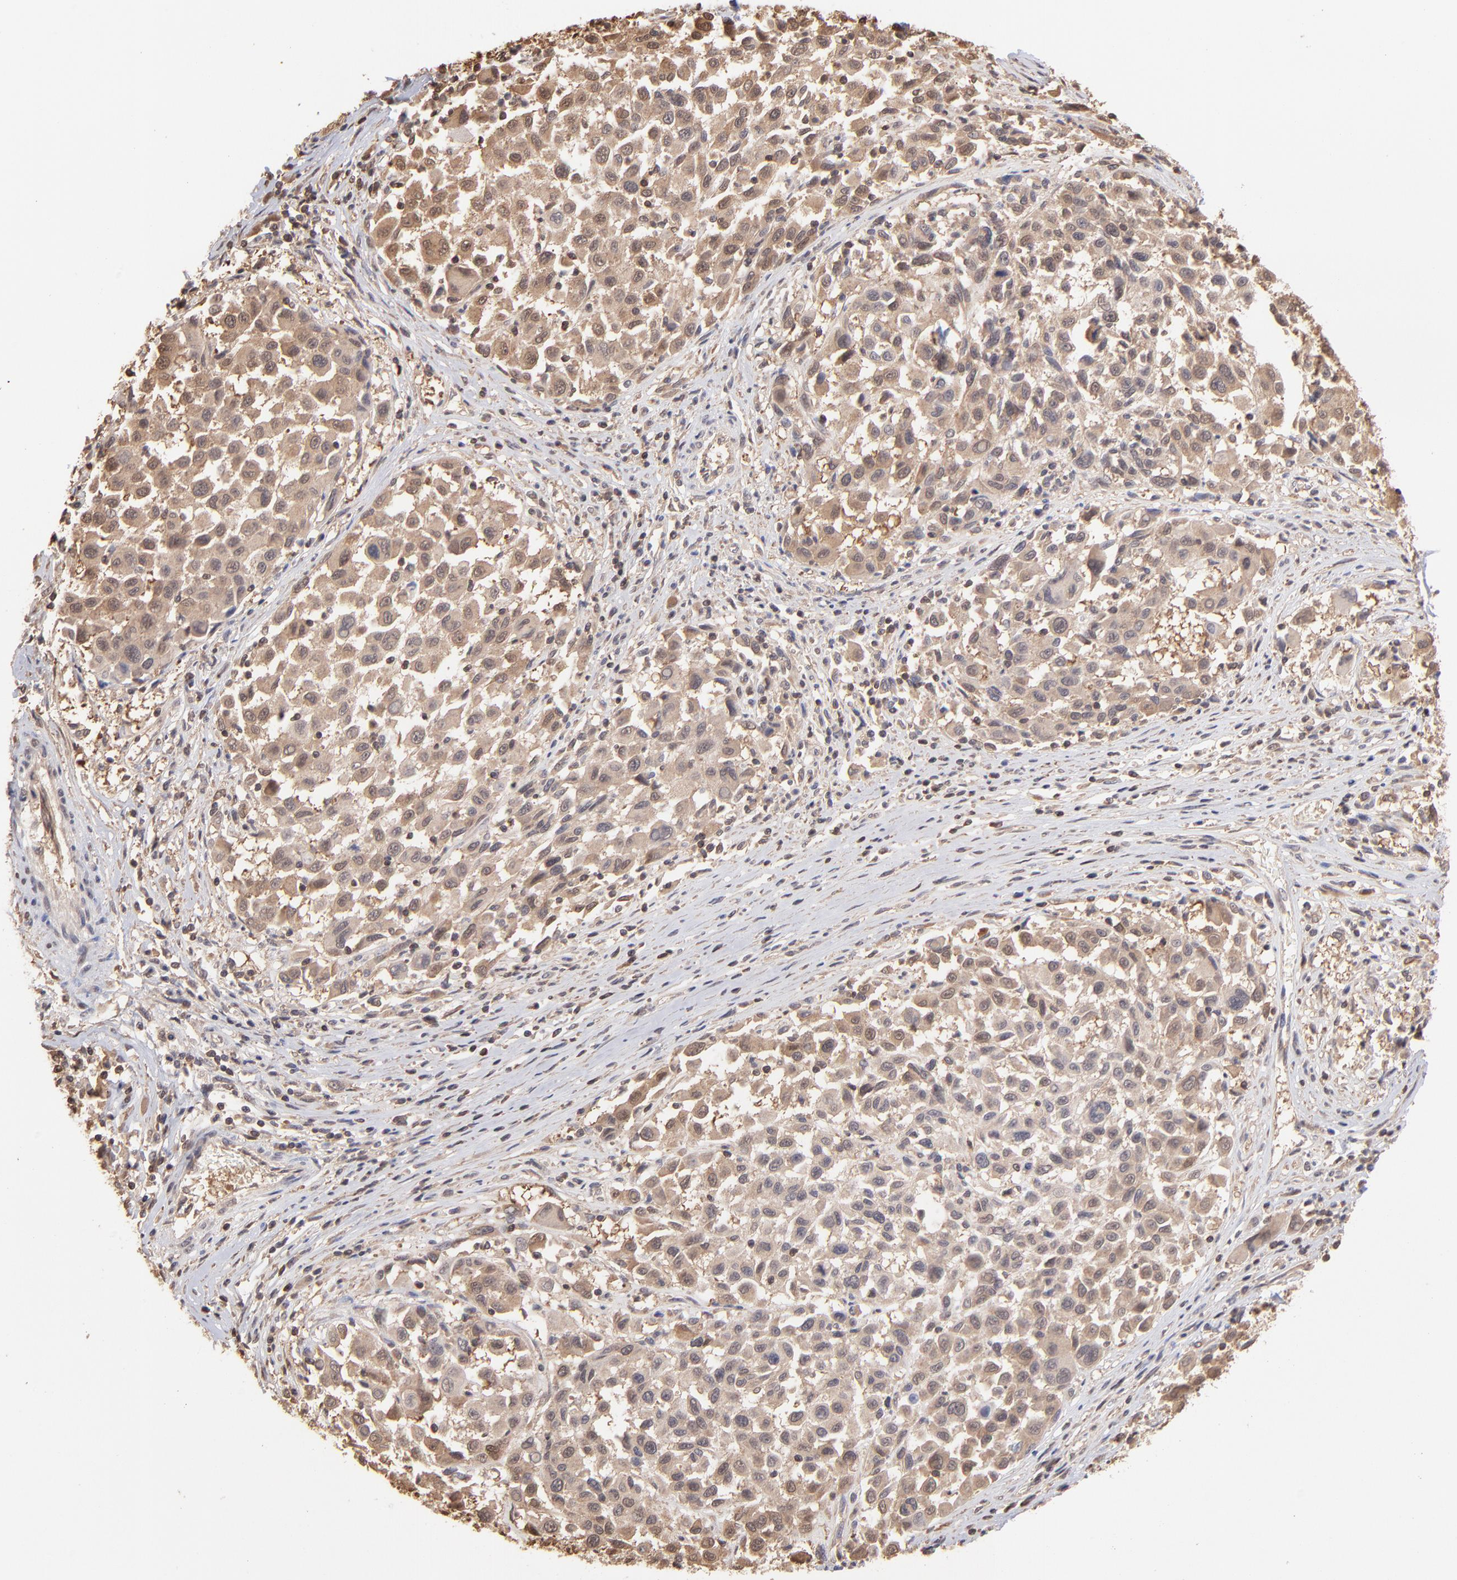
{"staining": {"intensity": "strong", "quantity": ">75%", "location": "cytoplasmic/membranous"}, "tissue": "melanoma", "cell_type": "Tumor cells", "image_type": "cancer", "snomed": [{"axis": "morphology", "description": "Malignant melanoma, Metastatic site"}, {"axis": "topography", "description": "Lymph node"}], "caption": "A high amount of strong cytoplasmic/membranous staining is seen in about >75% of tumor cells in melanoma tissue. (Brightfield microscopy of DAB IHC at high magnification).", "gene": "MAP2K2", "patient": {"sex": "male", "age": 61}}